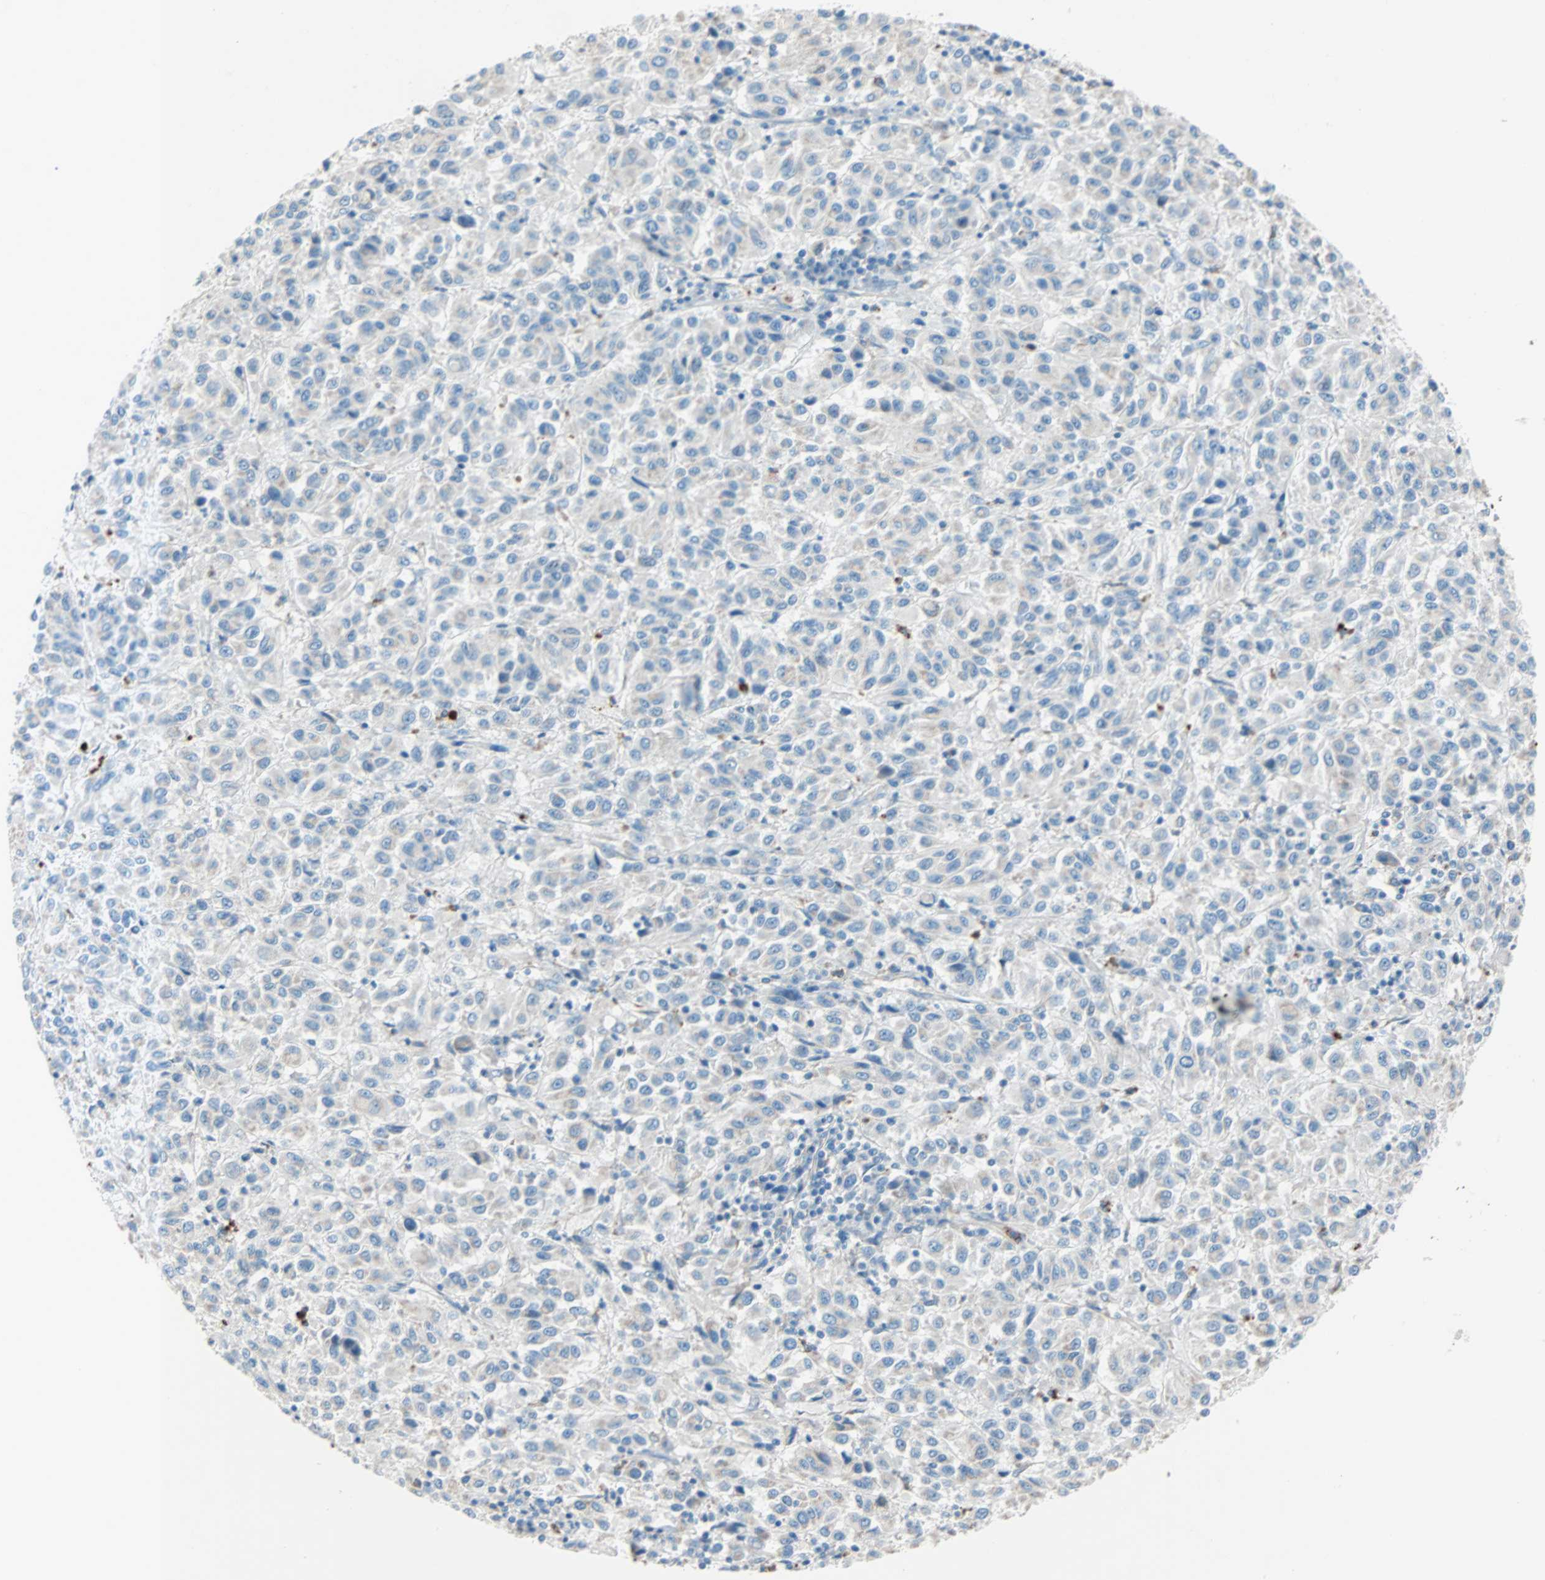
{"staining": {"intensity": "weak", "quantity": ">75%", "location": "cytoplasmic/membranous"}, "tissue": "melanoma", "cell_type": "Tumor cells", "image_type": "cancer", "snomed": [{"axis": "morphology", "description": "Malignant melanoma, Metastatic site"}, {"axis": "topography", "description": "Lung"}], "caption": "Protein staining of melanoma tissue exhibits weak cytoplasmic/membranous staining in approximately >75% of tumor cells.", "gene": "LY6G6F", "patient": {"sex": "male", "age": 64}}